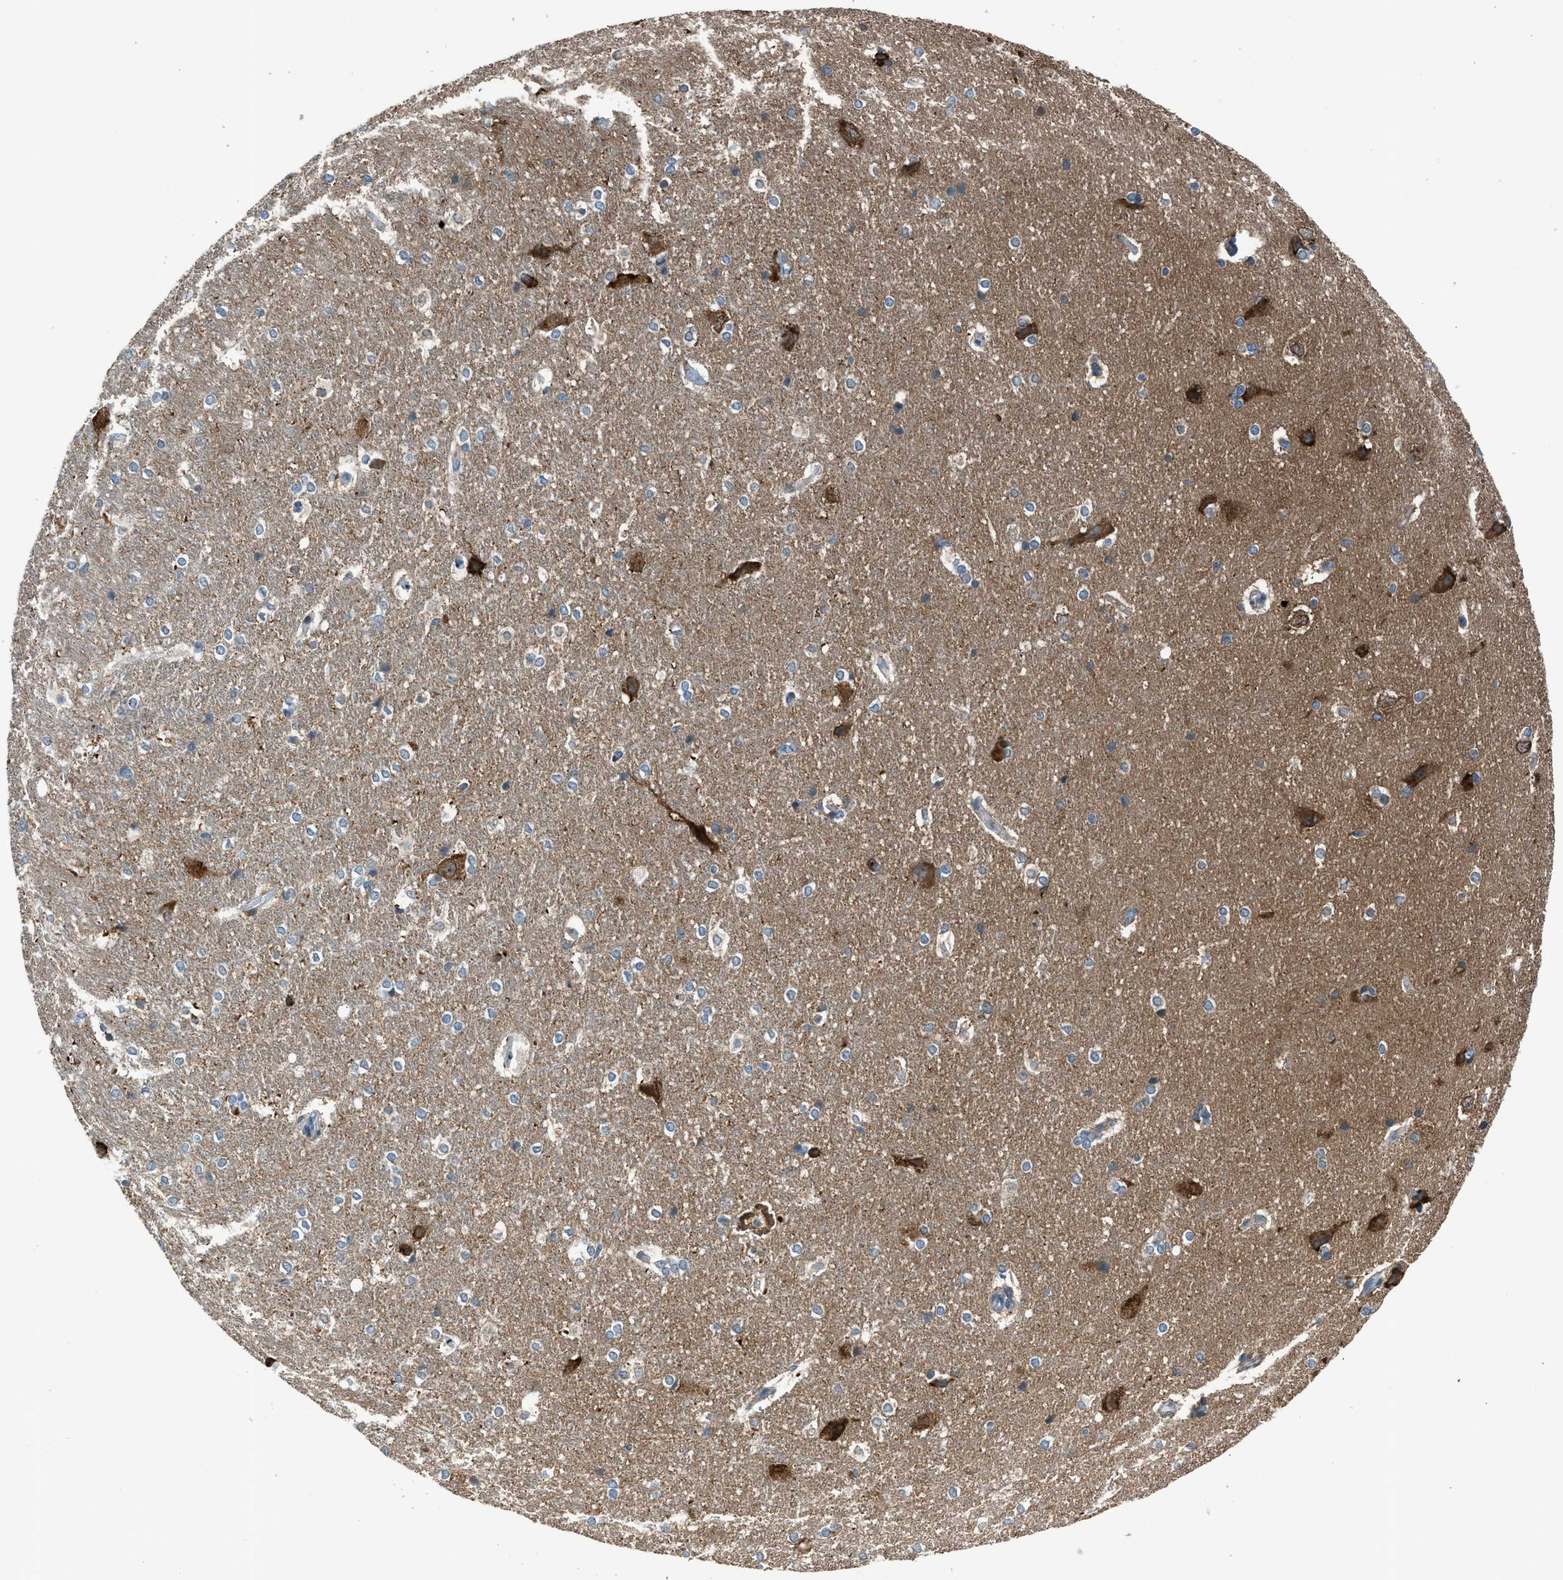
{"staining": {"intensity": "moderate", "quantity": "<25%", "location": "cytoplasmic/membranous"}, "tissue": "hippocampus", "cell_type": "Glial cells", "image_type": "normal", "snomed": [{"axis": "morphology", "description": "Normal tissue, NOS"}, {"axis": "topography", "description": "Hippocampus"}], "caption": "Human hippocampus stained for a protein (brown) shows moderate cytoplasmic/membranous positive expression in approximately <25% of glial cells.", "gene": "RNF41", "patient": {"sex": "female", "age": 19}}